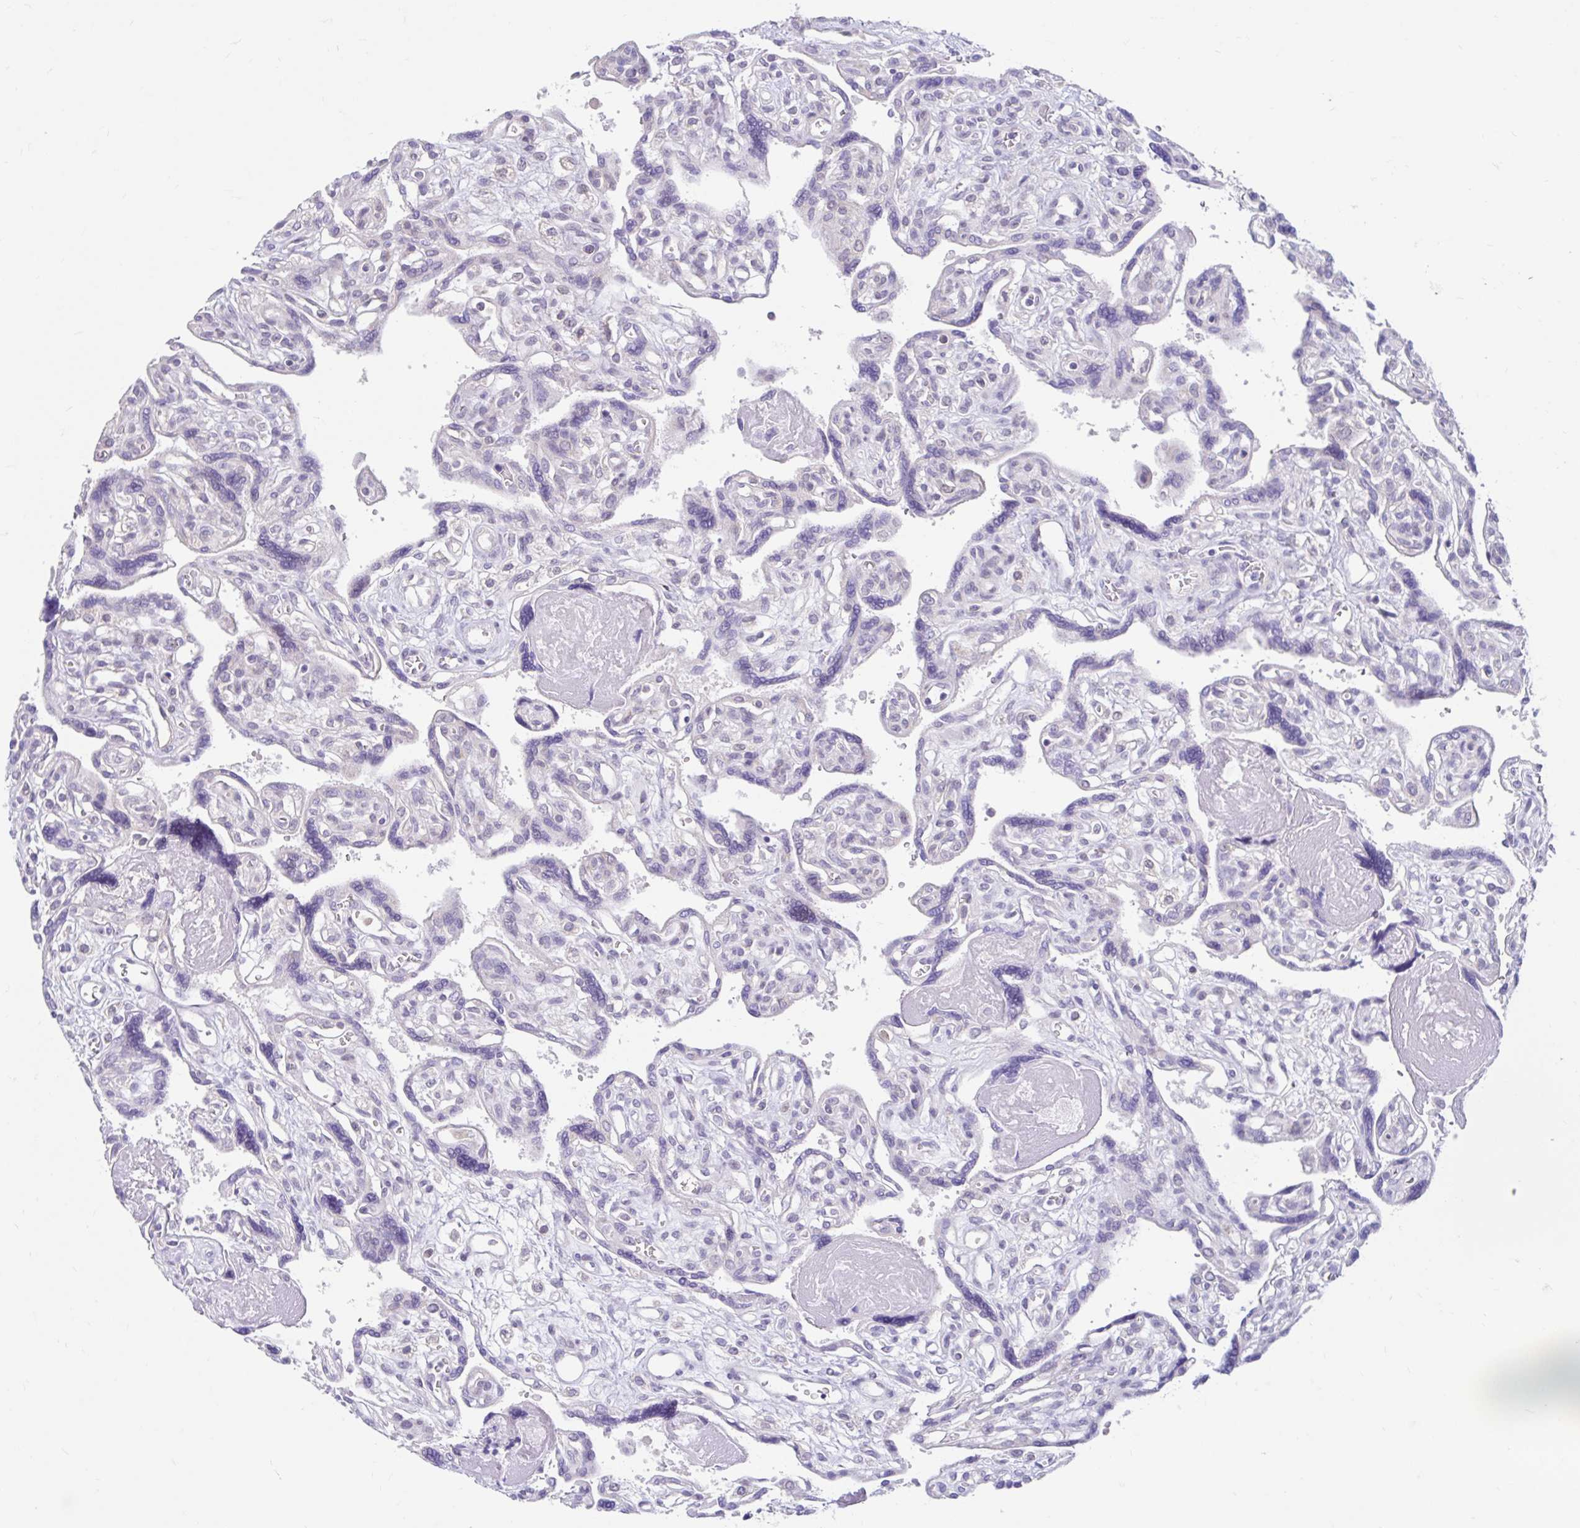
{"staining": {"intensity": "weak", "quantity": "<25%", "location": "cytoplasmic/membranous"}, "tissue": "placenta", "cell_type": "Trophoblastic cells", "image_type": "normal", "snomed": [{"axis": "morphology", "description": "Normal tissue, NOS"}, {"axis": "topography", "description": "Placenta"}], "caption": "Immunohistochemistry photomicrograph of normal placenta: human placenta stained with DAB (3,3'-diaminobenzidine) reveals no significant protein positivity in trophoblastic cells.", "gene": "NT5C1B", "patient": {"sex": "female", "age": 39}}